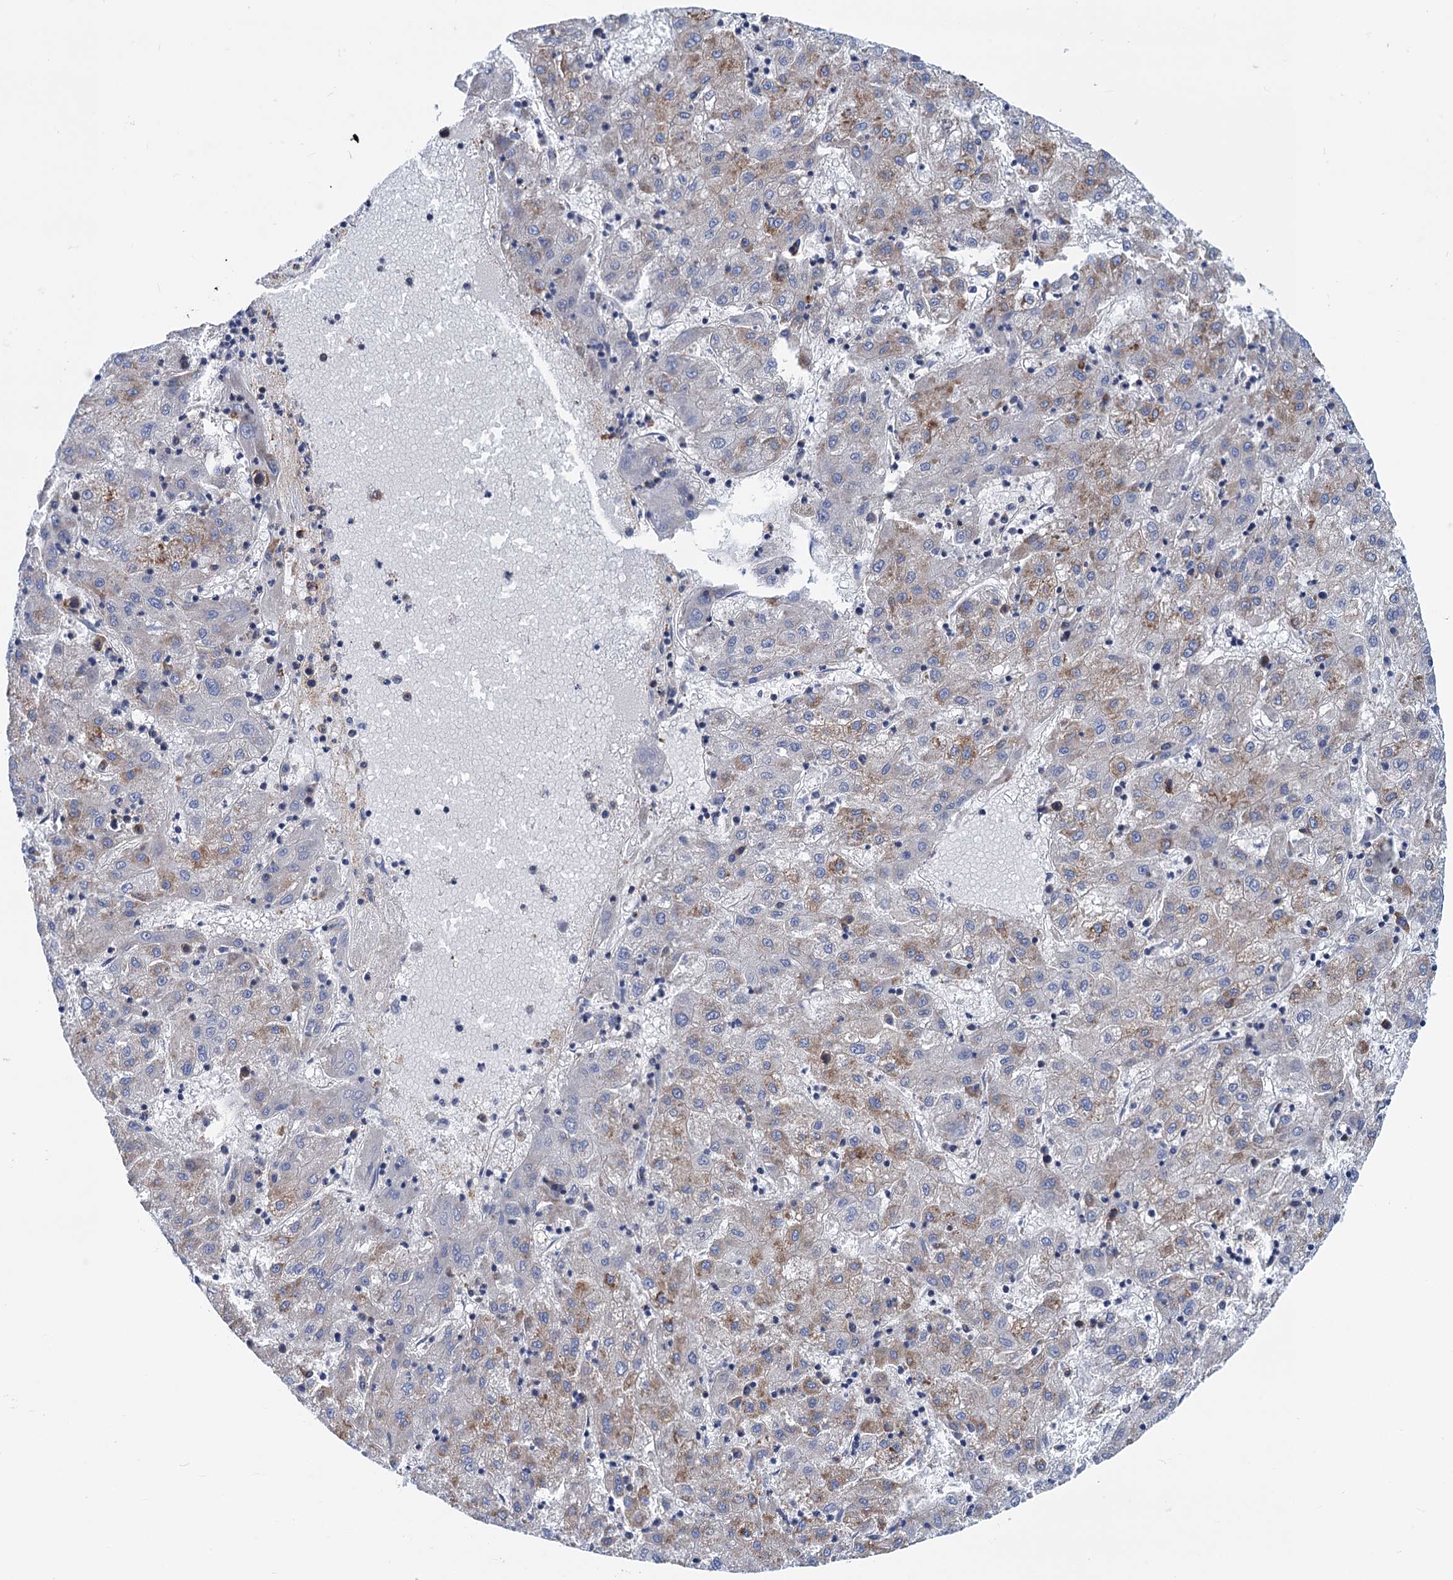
{"staining": {"intensity": "moderate", "quantity": "<25%", "location": "cytoplasmic/membranous"}, "tissue": "liver cancer", "cell_type": "Tumor cells", "image_type": "cancer", "snomed": [{"axis": "morphology", "description": "Carcinoma, Hepatocellular, NOS"}, {"axis": "topography", "description": "Liver"}], "caption": "Immunohistochemistry (IHC) (DAB (3,3'-diaminobenzidine)) staining of human hepatocellular carcinoma (liver) reveals moderate cytoplasmic/membranous protein positivity in about <25% of tumor cells. (brown staining indicates protein expression, while blue staining denotes nuclei).", "gene": "SLC12A7", "patient": {"sex": "male", "age": 72}}